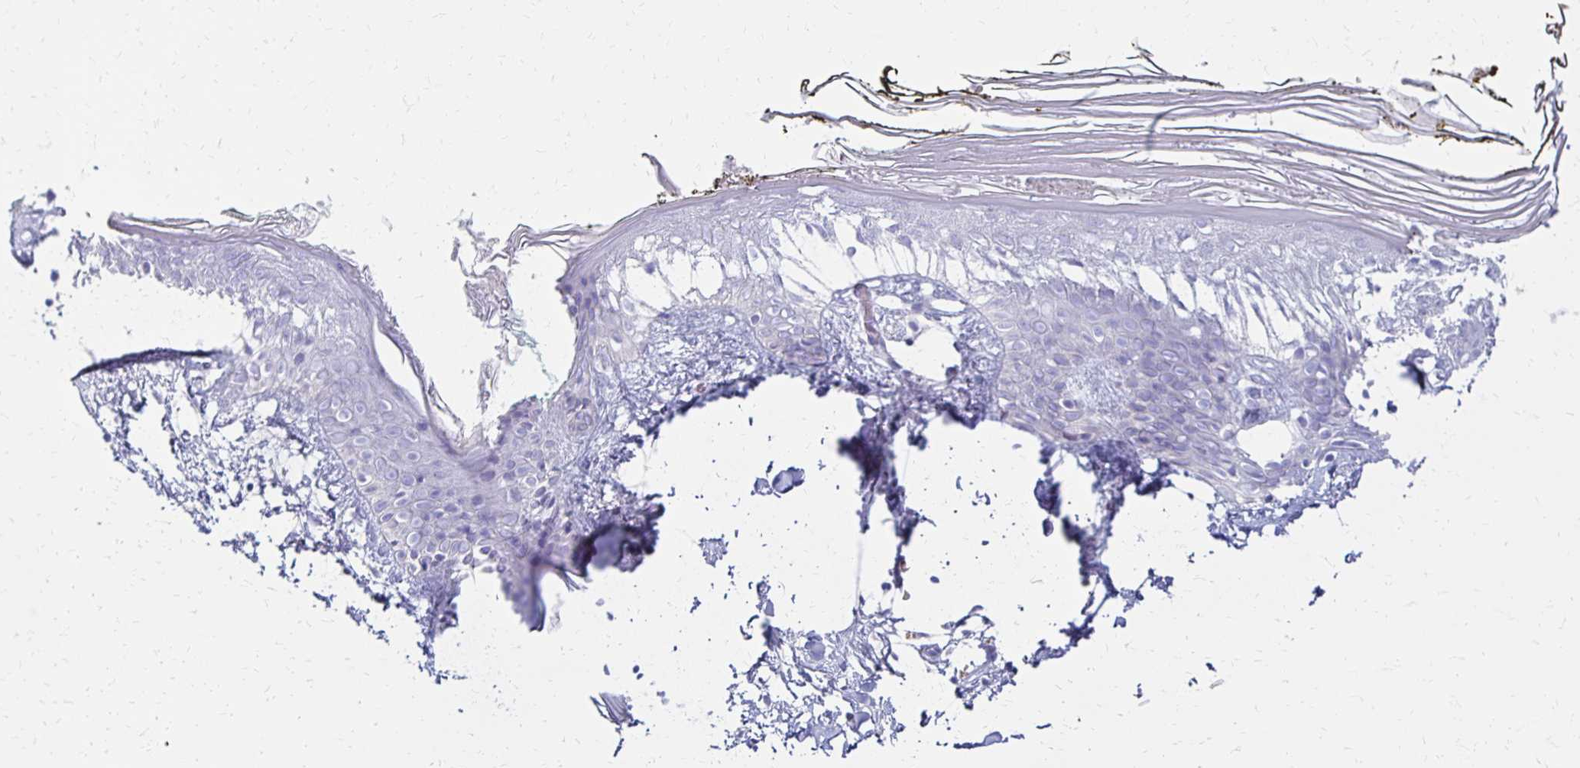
{"staining": {"intensity": "negative", "quantity": "none", "location": "none"}, "tissue": "skin", "cell_type": "Fibroblasts", "image_type": "normal", "snomed": [{"axis": "morphology", "description": "Normal tissue, NOS"}, {"axis": "topography", "description": "Skin"}], "caption": "DAB (3,3'-diaminobenzidine) immunohistochemical staining of unremarkable skin reveals no significant positivity in fibroblasts.", "gene": "FNTB", "patient": {"sex": "female", "age": 34}}